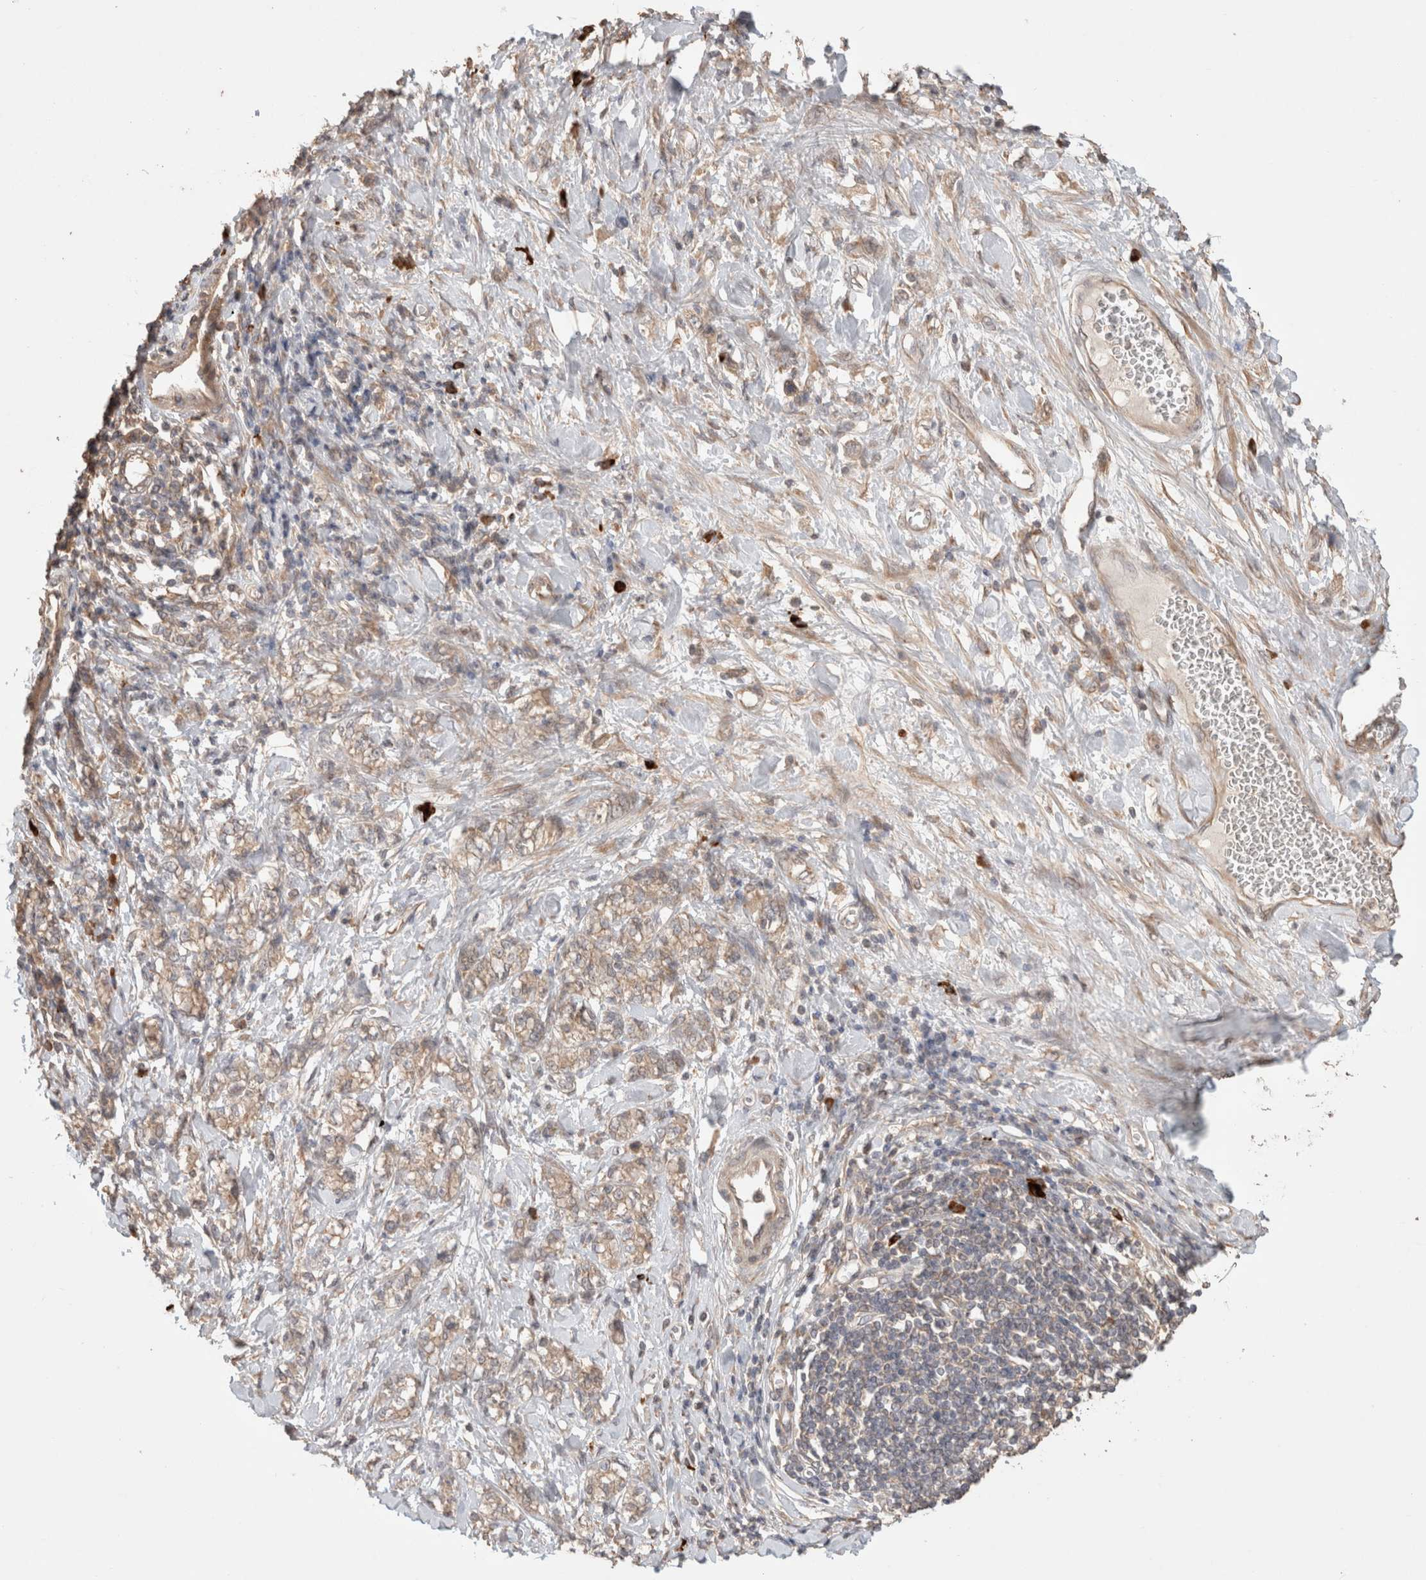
{"staining": {"intensity": "weak", "quantity": ">75%", "location": "cytoplasmic/membranous"}, "tissue": "stomach cancer", "cell_type": "Tumor cells", "image_type": "cancer", "snomed": [{"axis": "morphology", "description": "Adenocarcinoma, NOS"}, {"axis": "topography", "description": "Stomach"}], "caption": "Protein staining of adenocarcinoma (stomach) tissue exhibits weak cytoplasmic/membranous expression in approximately >75% of tumor cells. Nuclei are stained in blue.", "gene": "HROB", "patient": {"sex": "female", "age": 76}}